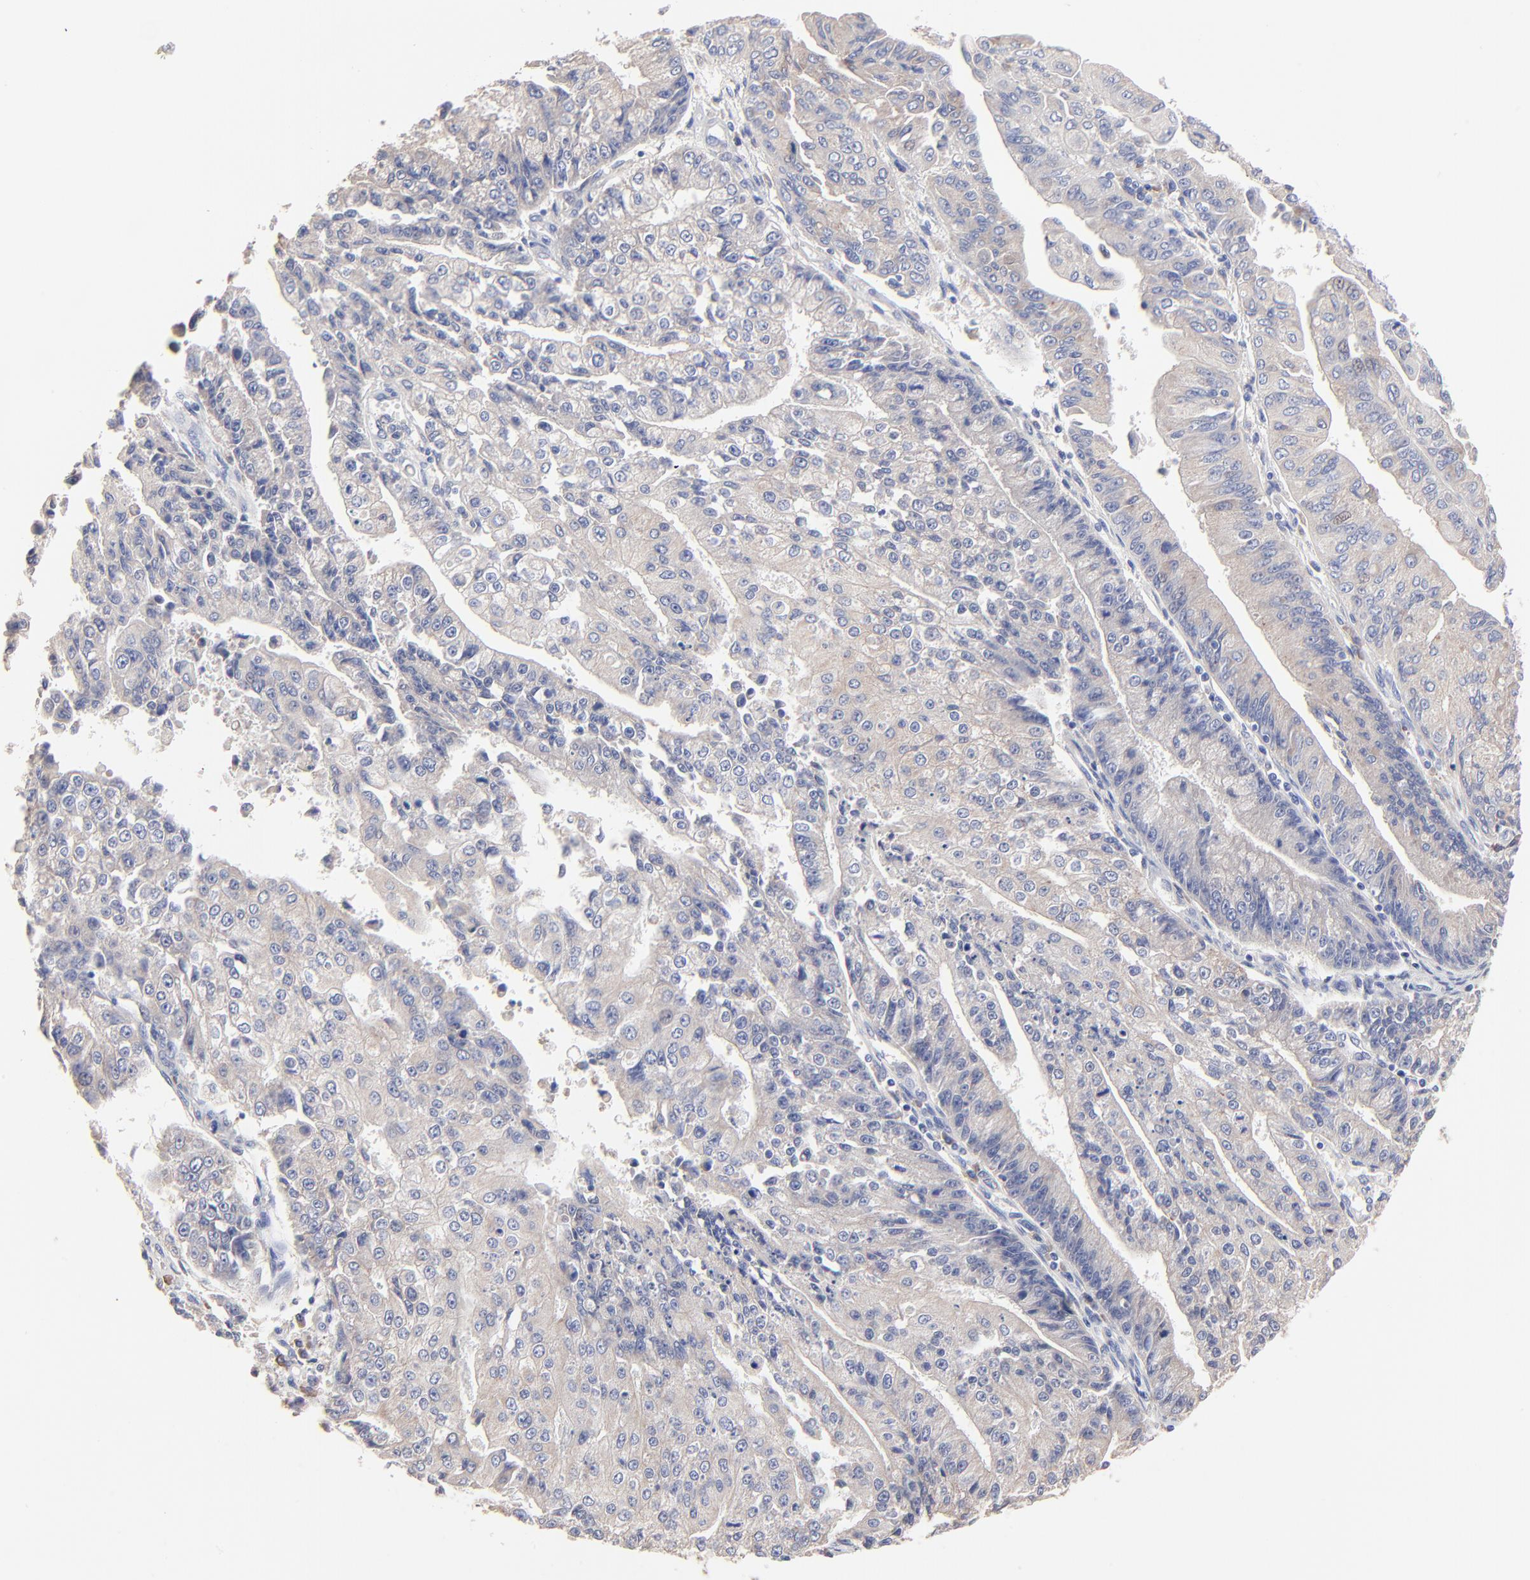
{"staining": {"intensity": "weak", "quantity": ">75%", "location": "cytoplasmic/membranous"}, "tissue": "endometrial cancer", "cell_type": "Tumor cells", "image_type": "cancer", "snomed": [{"axis": "morphology", "description": "Adenocarcinoma, NOS"}, {"axis": "topography", "description": "Endometrium"}], "caption": "Protein expression by IHC displays weak cytoplasmic/membranous expression in approximately >75% of tumor cells in endometrial cancer (adenocarcinoma).", "gene": "PPFIBP2", "patient": {"sex": "female", "age": 75}}